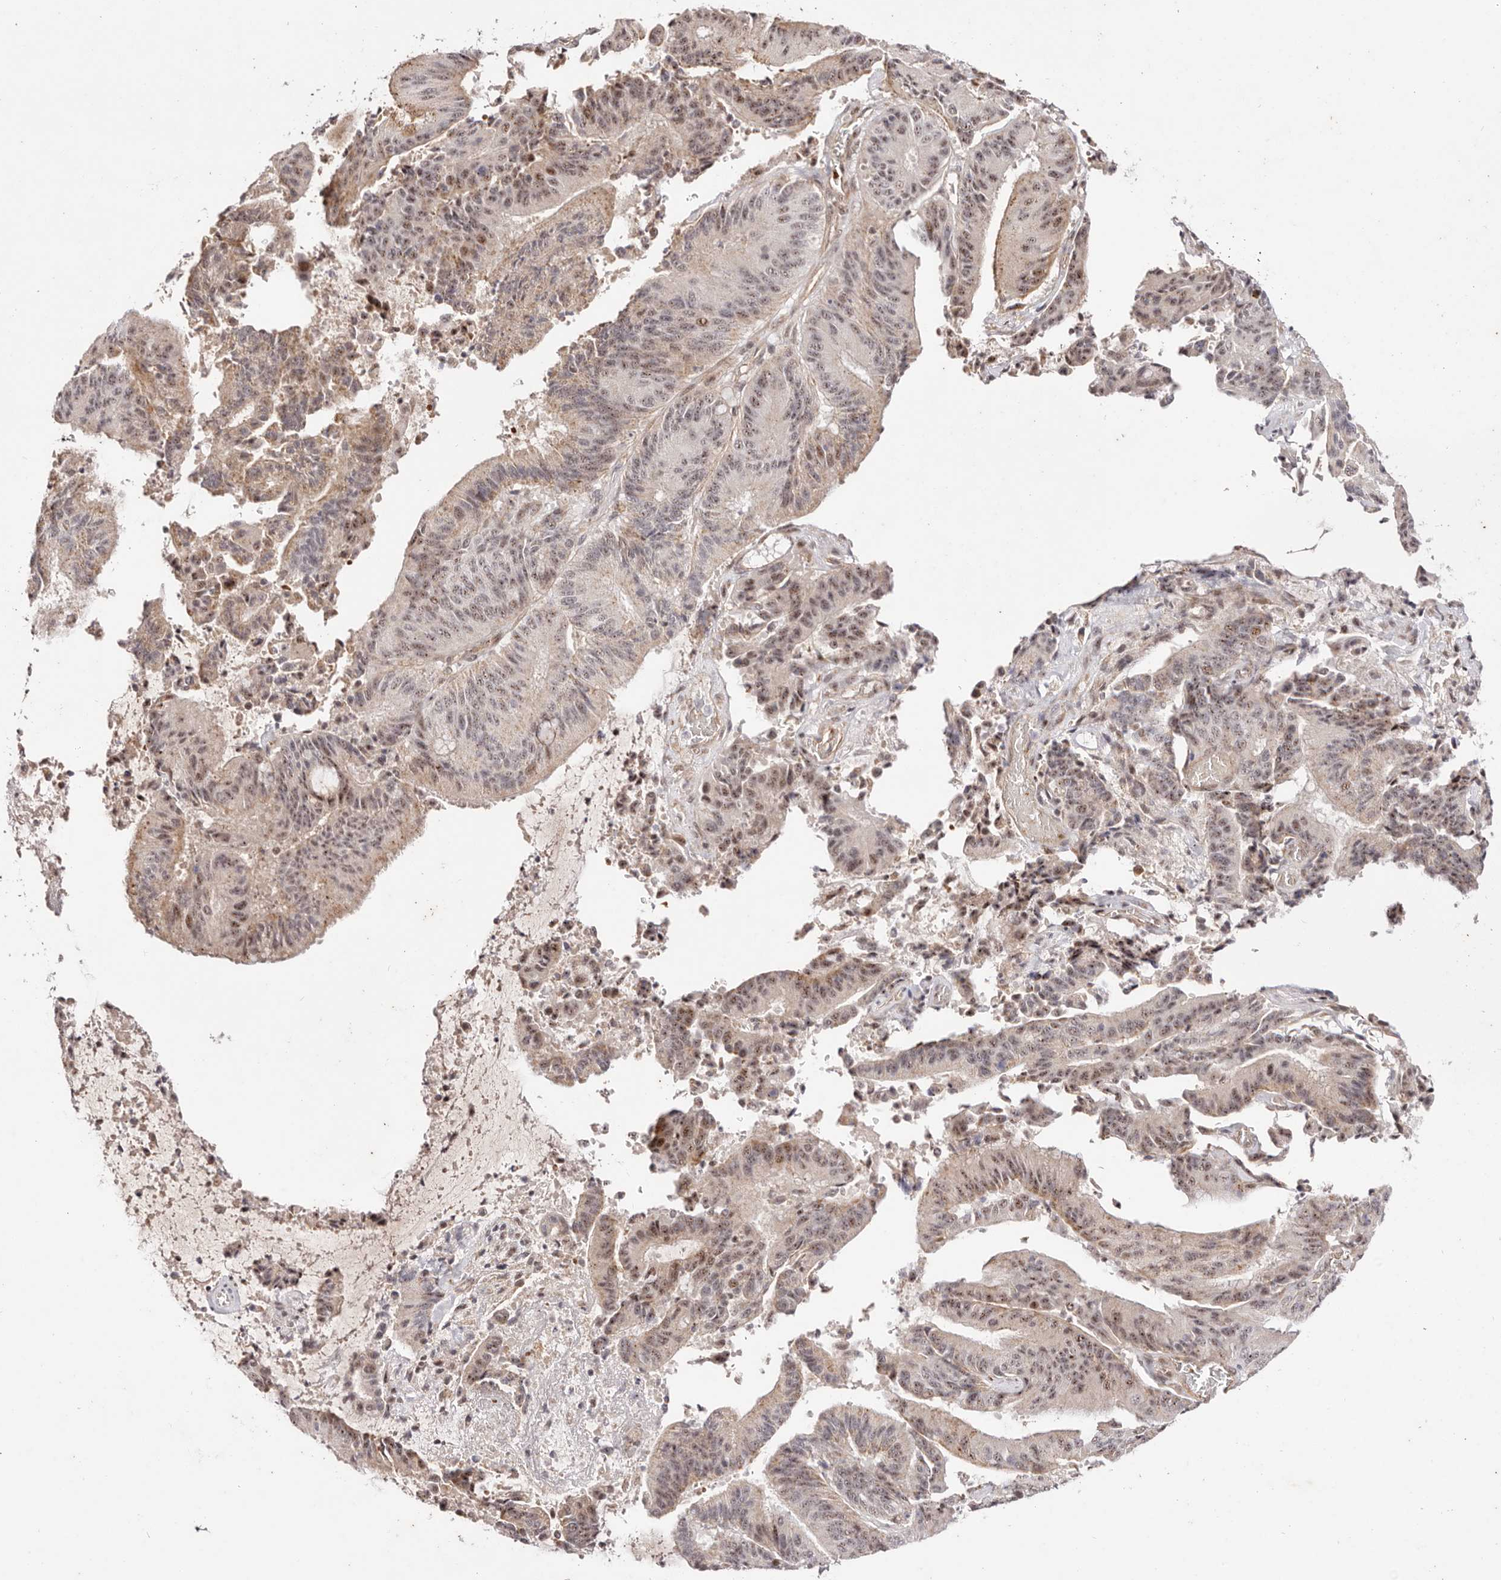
{"staining": {"intensity": "moderate", "quantity": ">75%", "location": "nuclear"}, "tissue": "liver cancer", "cell_type": "Tumor cells", "image_type": "cancer", "snomed": [{"axis": "morphology", "description": "Normal tissue, NOS"}, {"axis": "morphology", "description": "Cholangiocarcinoma"}, {"axis": "topography", "description": "Liver"}, {"axis": "topography", "description": "Peripheral nerve tissue"}], "caption": "Protein expression analysis of human cholangiocarcinoma (liver) reveals moderate nuclear positivity in about >75% of tumor cells.", "gene": "WRN", "patient": {"sex": "female", "age": 73}}